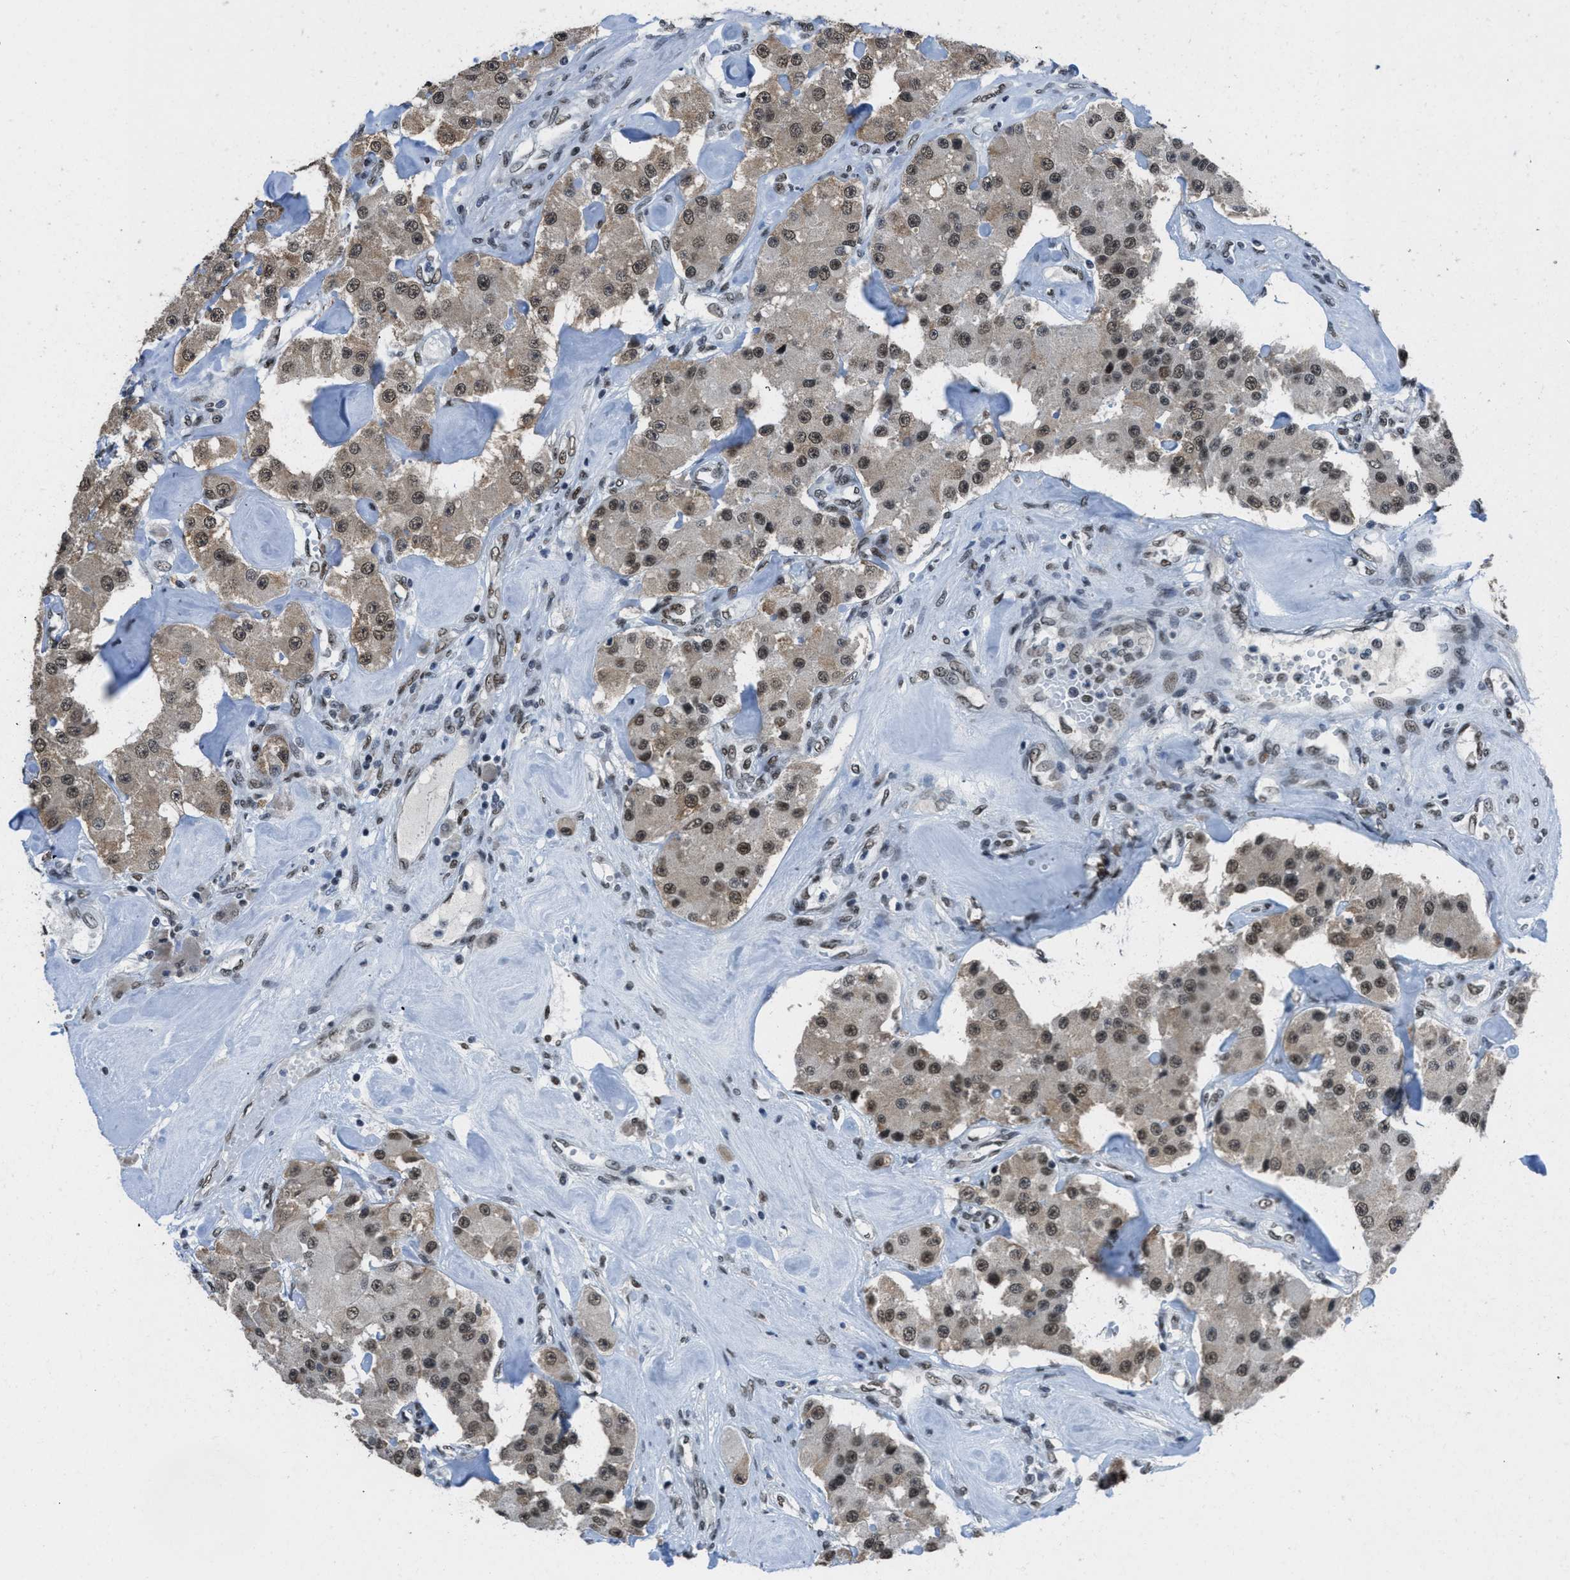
{"staining": {"intensity": "moderate", "quantity": ">75%", "location": "cytoplasmic/membranous,nuclear"}, "tissue": "carcinoid", "cell_type": "Tumor cells", "image_type": "cancer", "snomed": [{"axis": "morphology", "description": "Carcinoid, malignant, NOS"}, {"axis": "topography", "description": "Pancreas"}], "caption": "Malignant carcinoid stained with a brown dye shows moderate cytoplasmic/membranous and nuclear positive positivity in about >75% of tumor cells.", "gene": "GATAD2B", "patient": {"sex": "male", "age": 41}}